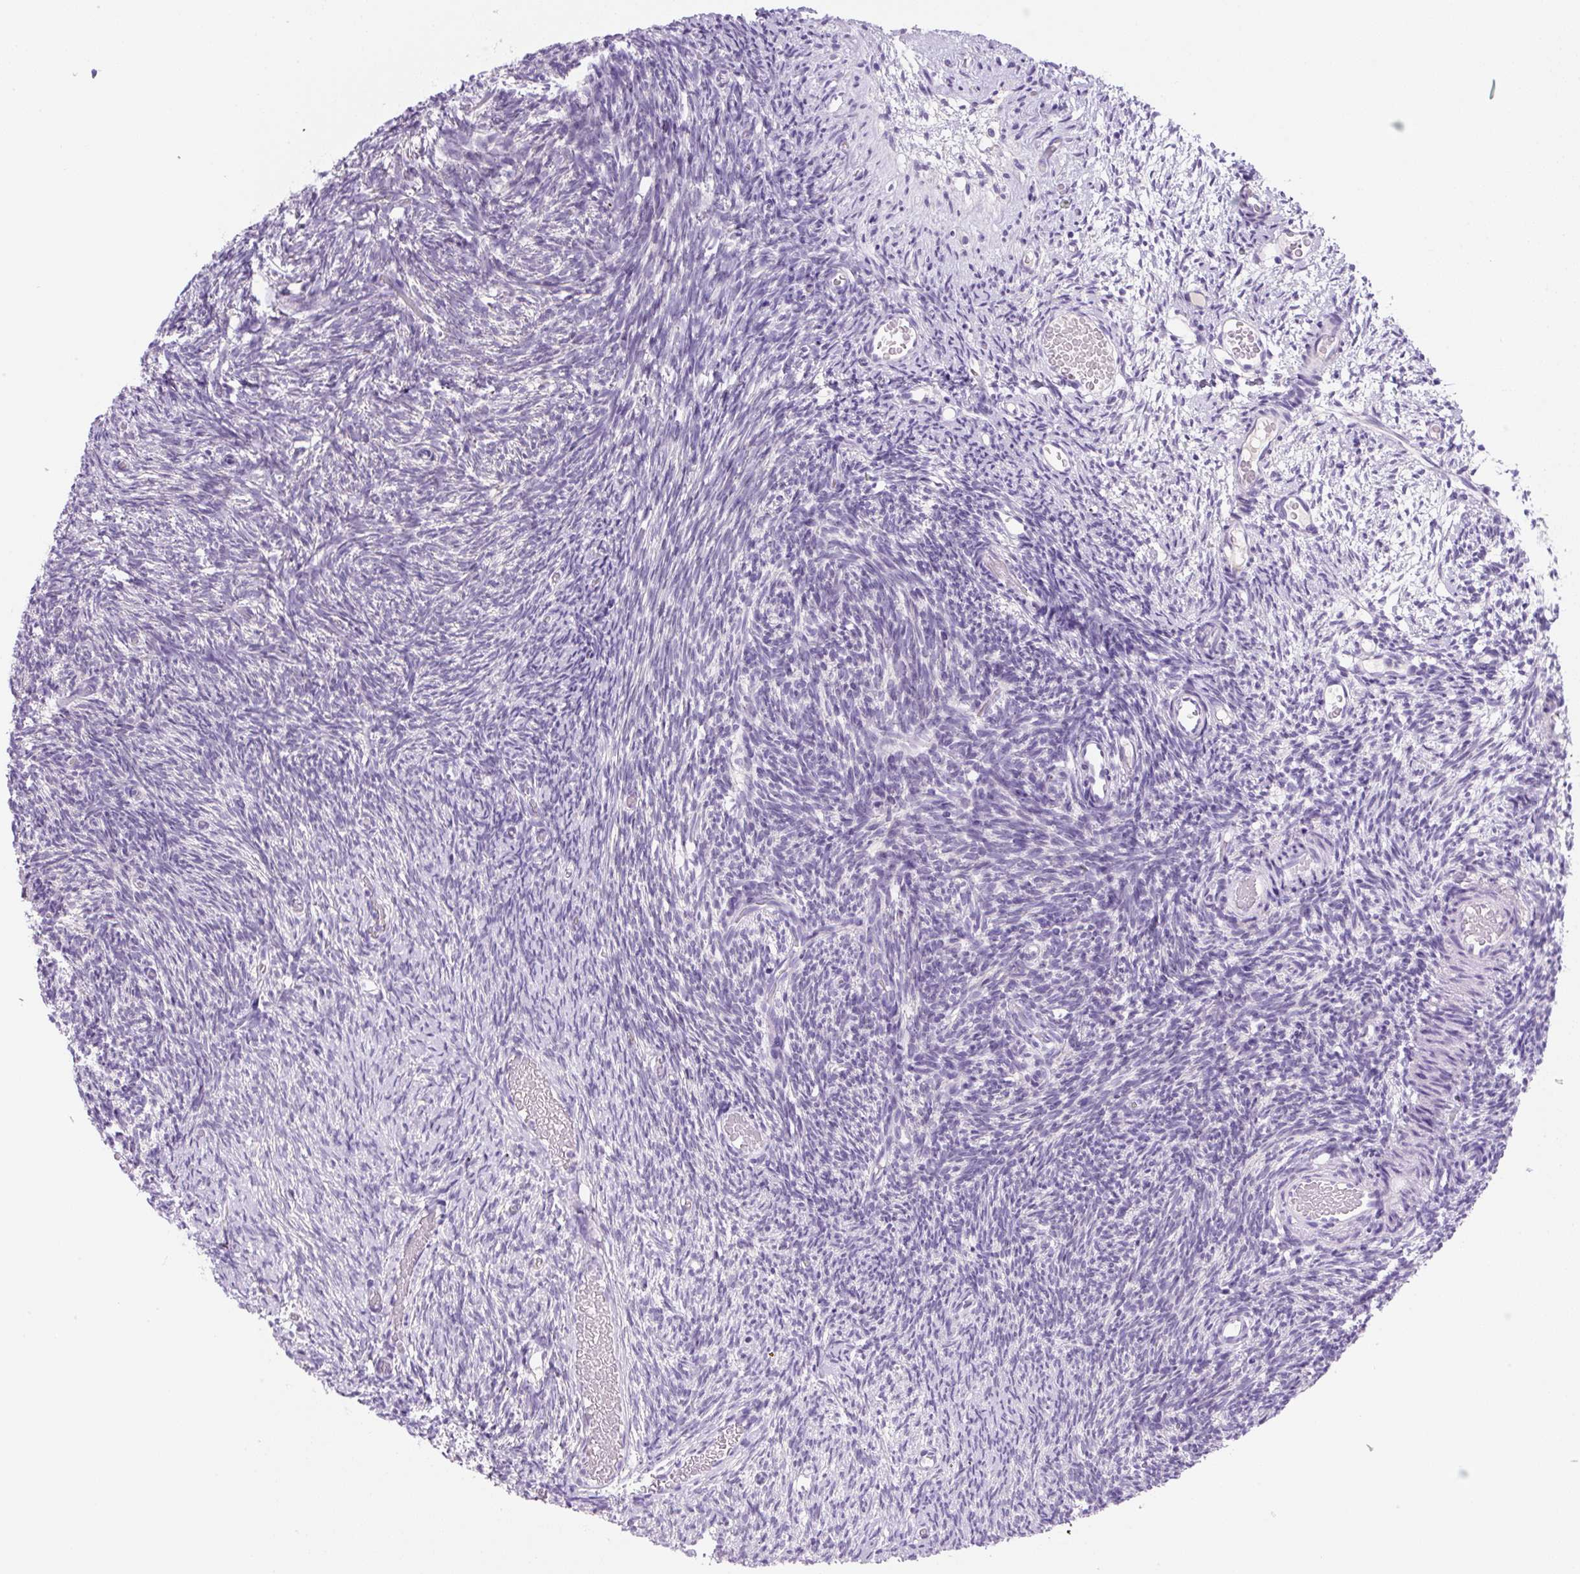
{"staining": {"intensity": "negative", "quantity": "none", "location": "none"}, "tissue": "ovary", "cell_type": "Ovarian stroma cells", "image_type": "normal", "snomed": [{"axis": "morphology", "description": "Normal tissue, NOS"}, {"axis": "topography", "description": "Ovary"}], "caption": "This micrograph is of unremarkable ovary stained with immunohistochemistry to label a protein in brown with the nuclei are counter-stained blue. There is no expression in ovarian stroma cells. Brightfield microscopy of immunohistochemistry (IHC) stained with DAB (3,3'-diaminobenzidine) (brown) and hematoxylin (blue), captured at high magnification.", "gene": "PRRT1", "patient": {"sex": "female", "age": 39}}